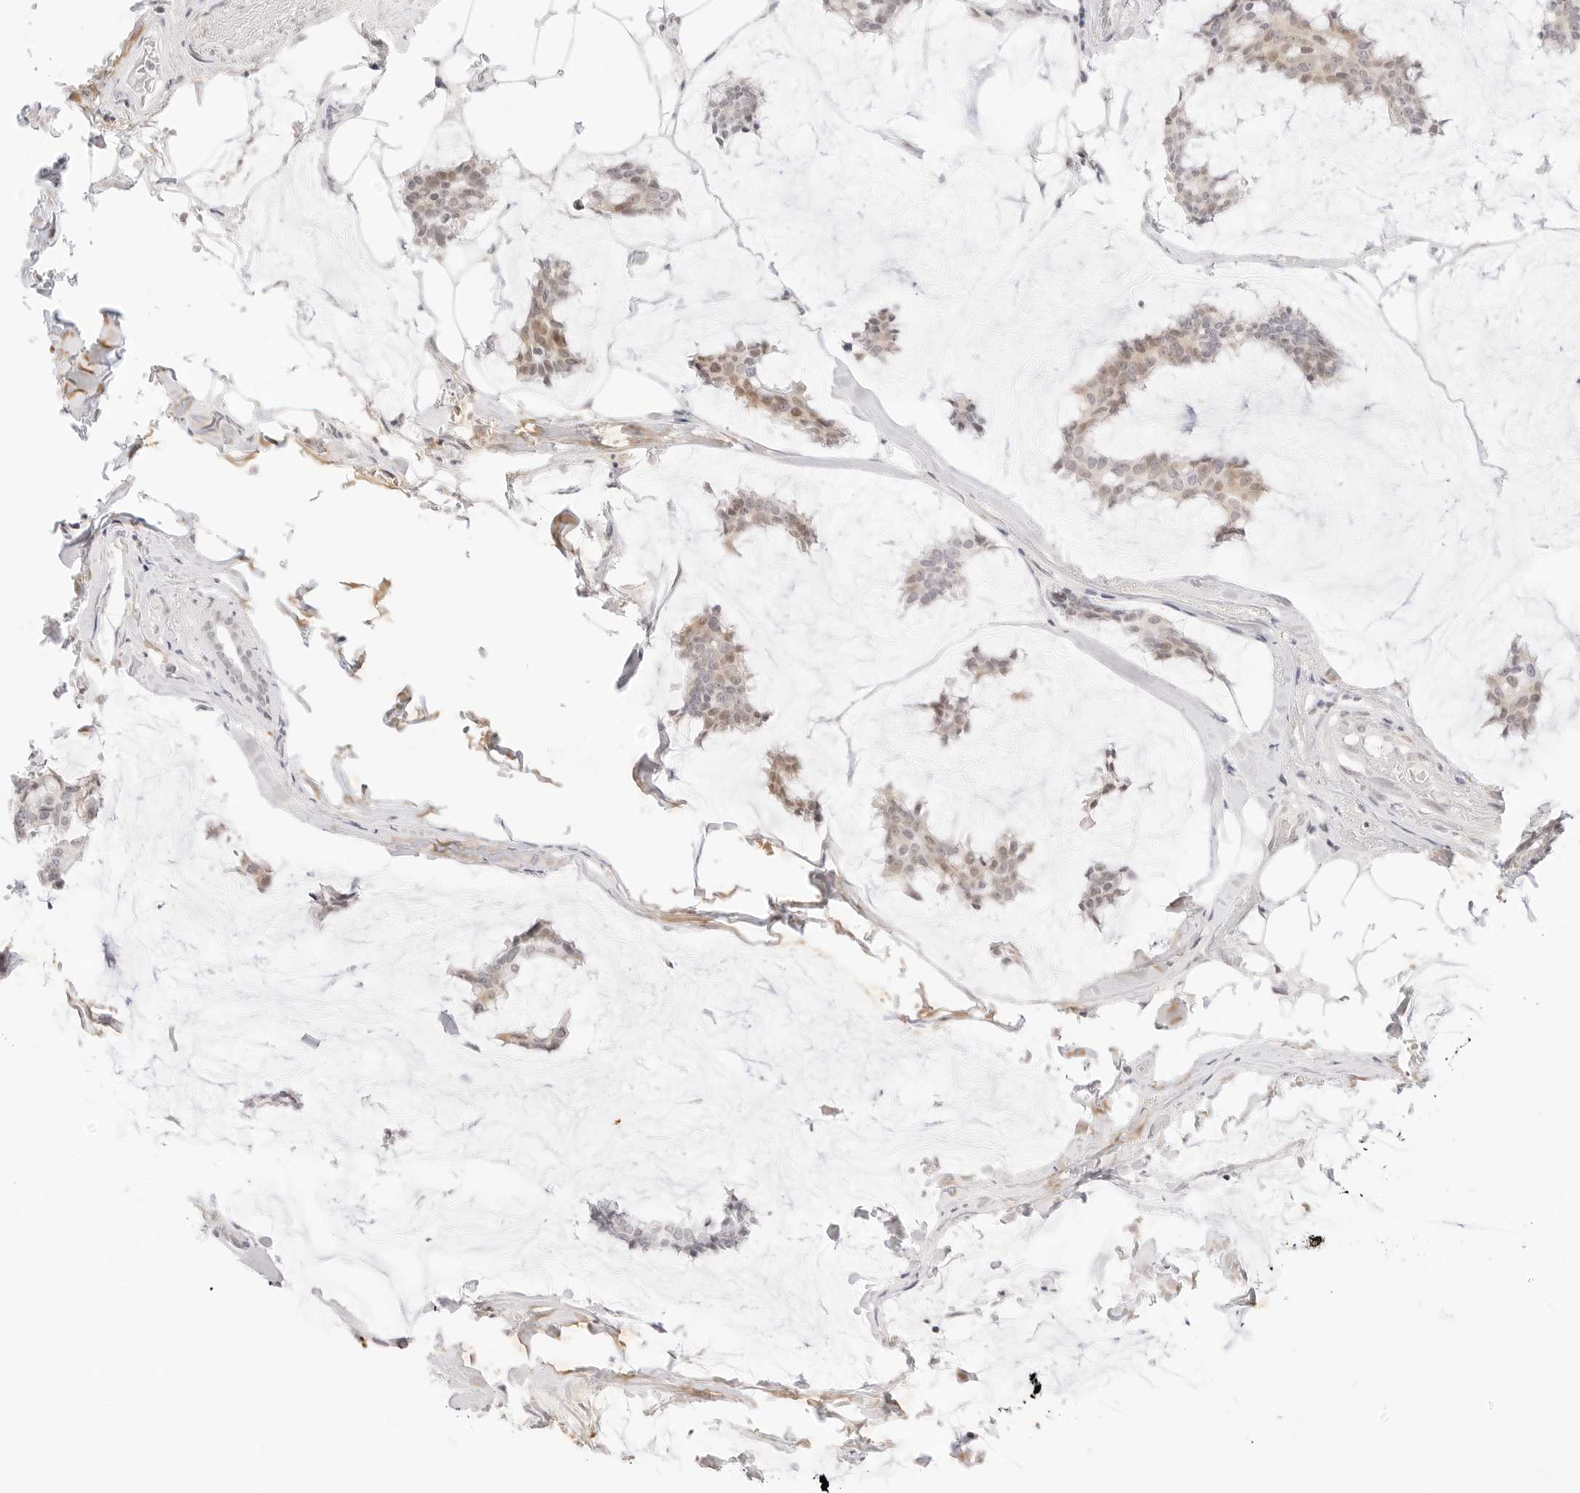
{"staining": {"intensity": "moderate", "quantity": "<25%", "location": "nuclear"}, "tissue": "breast cancer", "cell_type": "Tumor cells", "image_type": "cancer", "snomed": [{"axis": "morphology", "description": "Duct carcinoma"}, {"axis": "topography", "description": "Breast"}], "caption": "Protein positivity by immunohistochemistry (IHC) shows moderate nuclear staining in approximately <25% of tumor cells in breast cancer. (Brightfield microscopy of DAB IHC at high magnification).", "gene": "XKR4", "patient": {"sex": "female", "age": 93}}